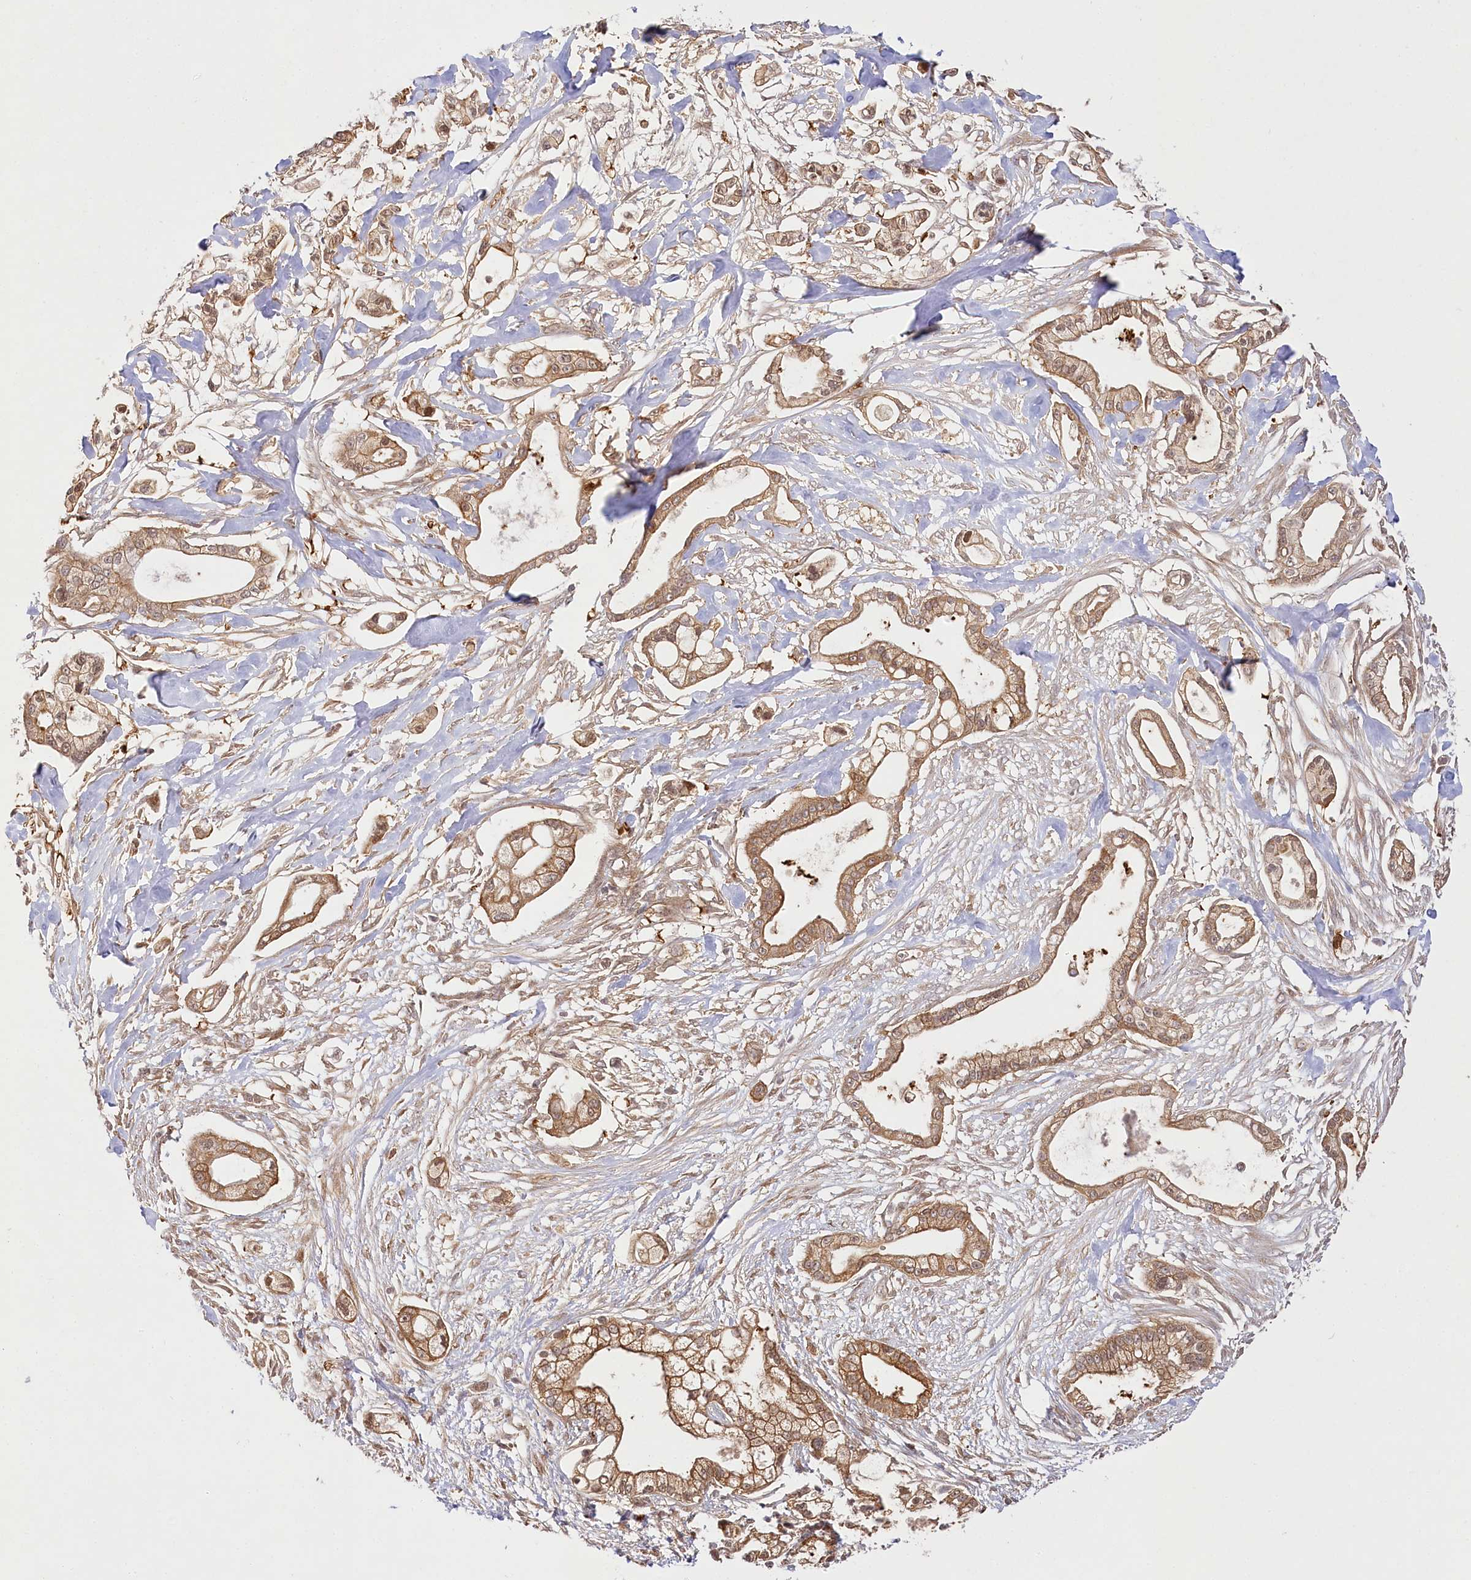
{"staining": {"intensity": "moderate", "quantity": ">75%", "location": "cytoplasmic/membranous"}, "tissue": "pancreatic cancer", "cell_type": "Tumor cells", "image_type": "cancer", "snomed": [{"axis": "morphology", "description": "Adenocarcinoma, NOS"}, {"axis": "topography", "description": "Pancreas"}], "caption": "This micrograph shows adenocarcinoma (pancreatic) stained with immunohistochemistry to label a protein in brown. The cytoplasmic/membranous of tumor cells show moderate positivity for the protein. Nuclei are counter-stained blue.", "gene": "INPP4B", "patient": {"sex": "male", "age": 68}}